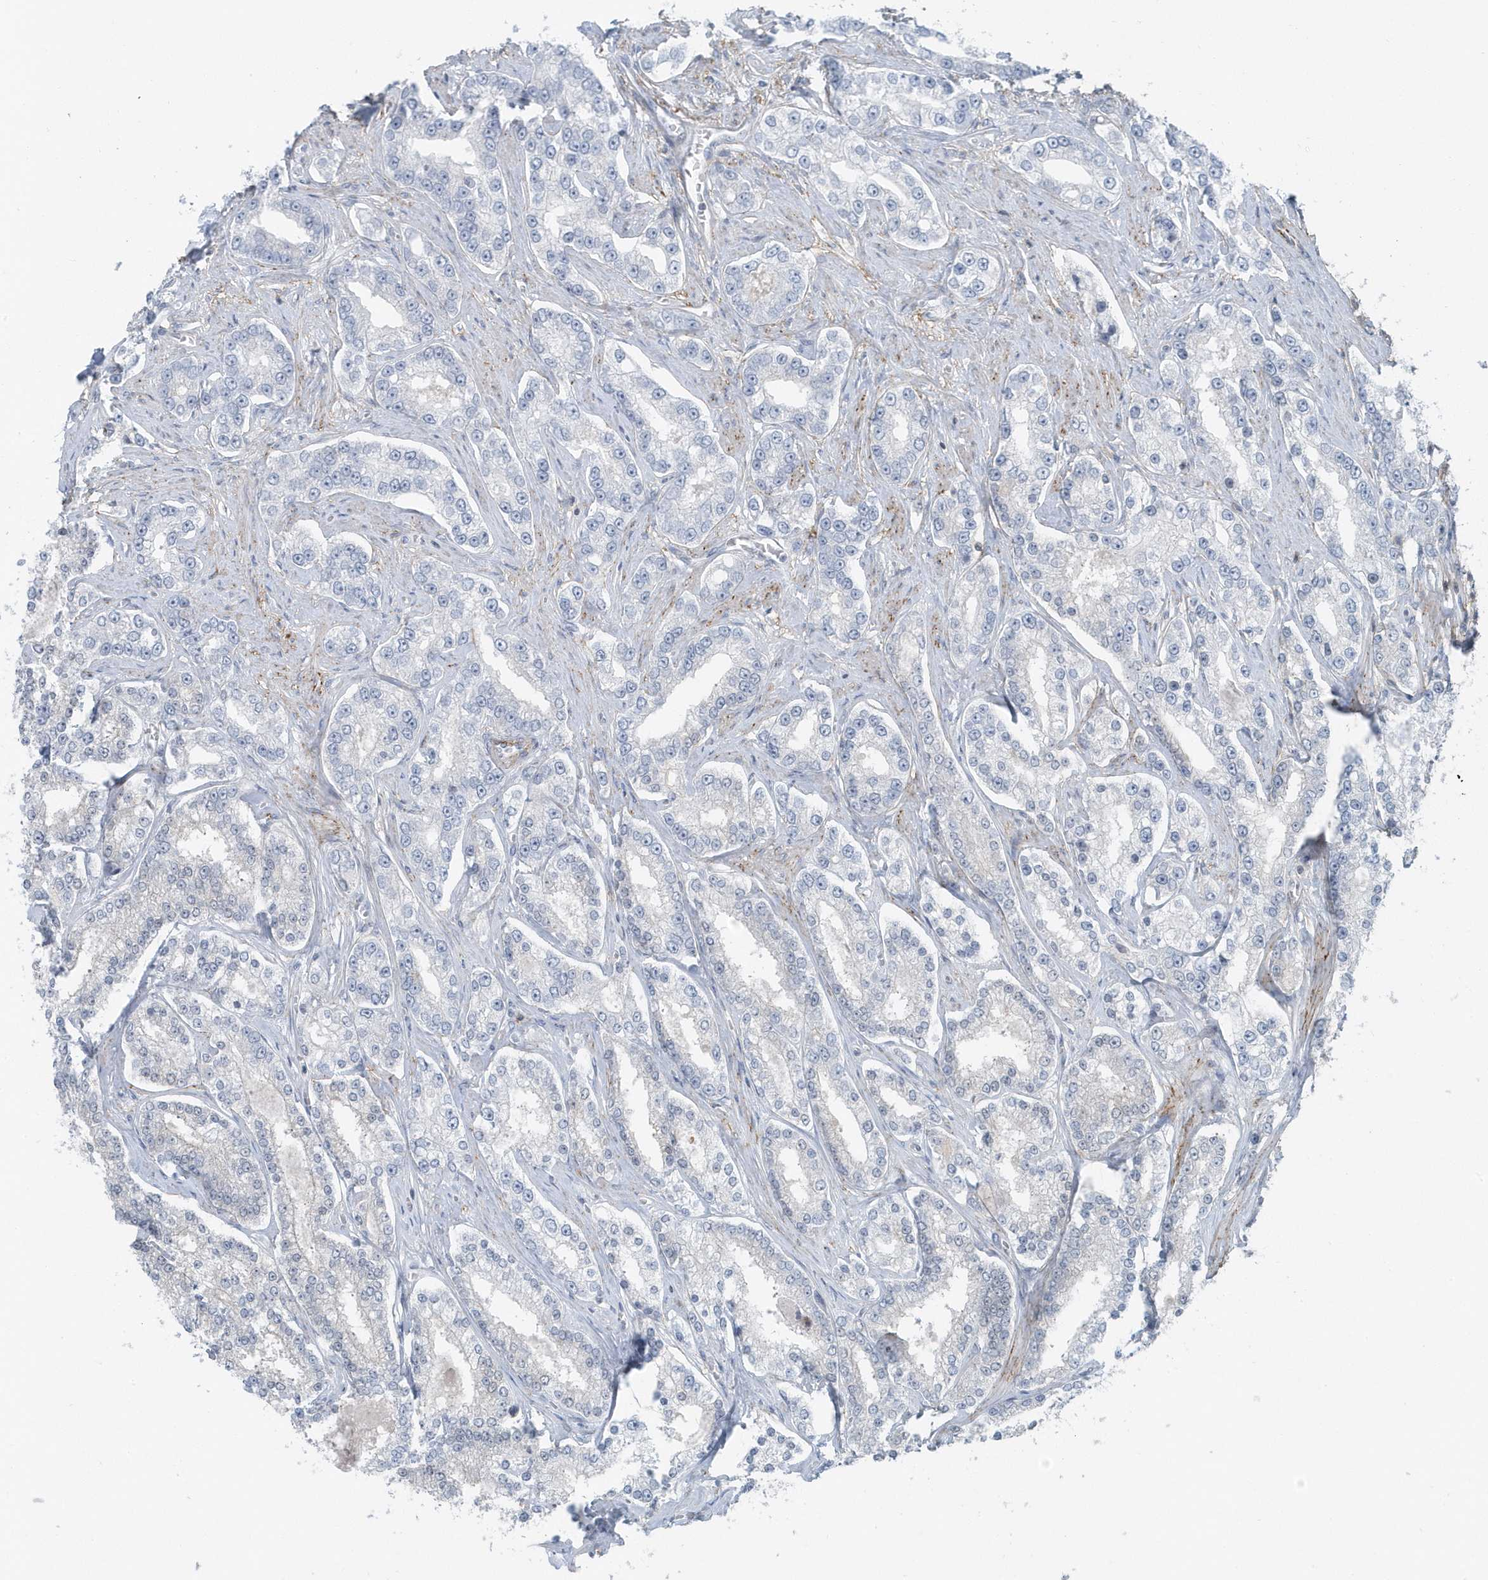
{"staining": {"intensity": "negative", "quantity": "none", "location": "none"}, "tissue": "prostate cancer", "cell_type": "Tumor cells", "image_type": "cancer", "snomed": [{"axis": "morphology", "description": "Normal tissue, NOS"}, {"axis": "morphology", "description": "Adenocarcinoma, High grade"}, {"axis": "topography", "description": "Prostate"}], "caption": "Photomicrograph shows no significant protein expression in tumor cells of high-grade adenocarcinoma (prostate).", "gene": "CACNB2", "patient": {"sex": "male", "age": 83}}